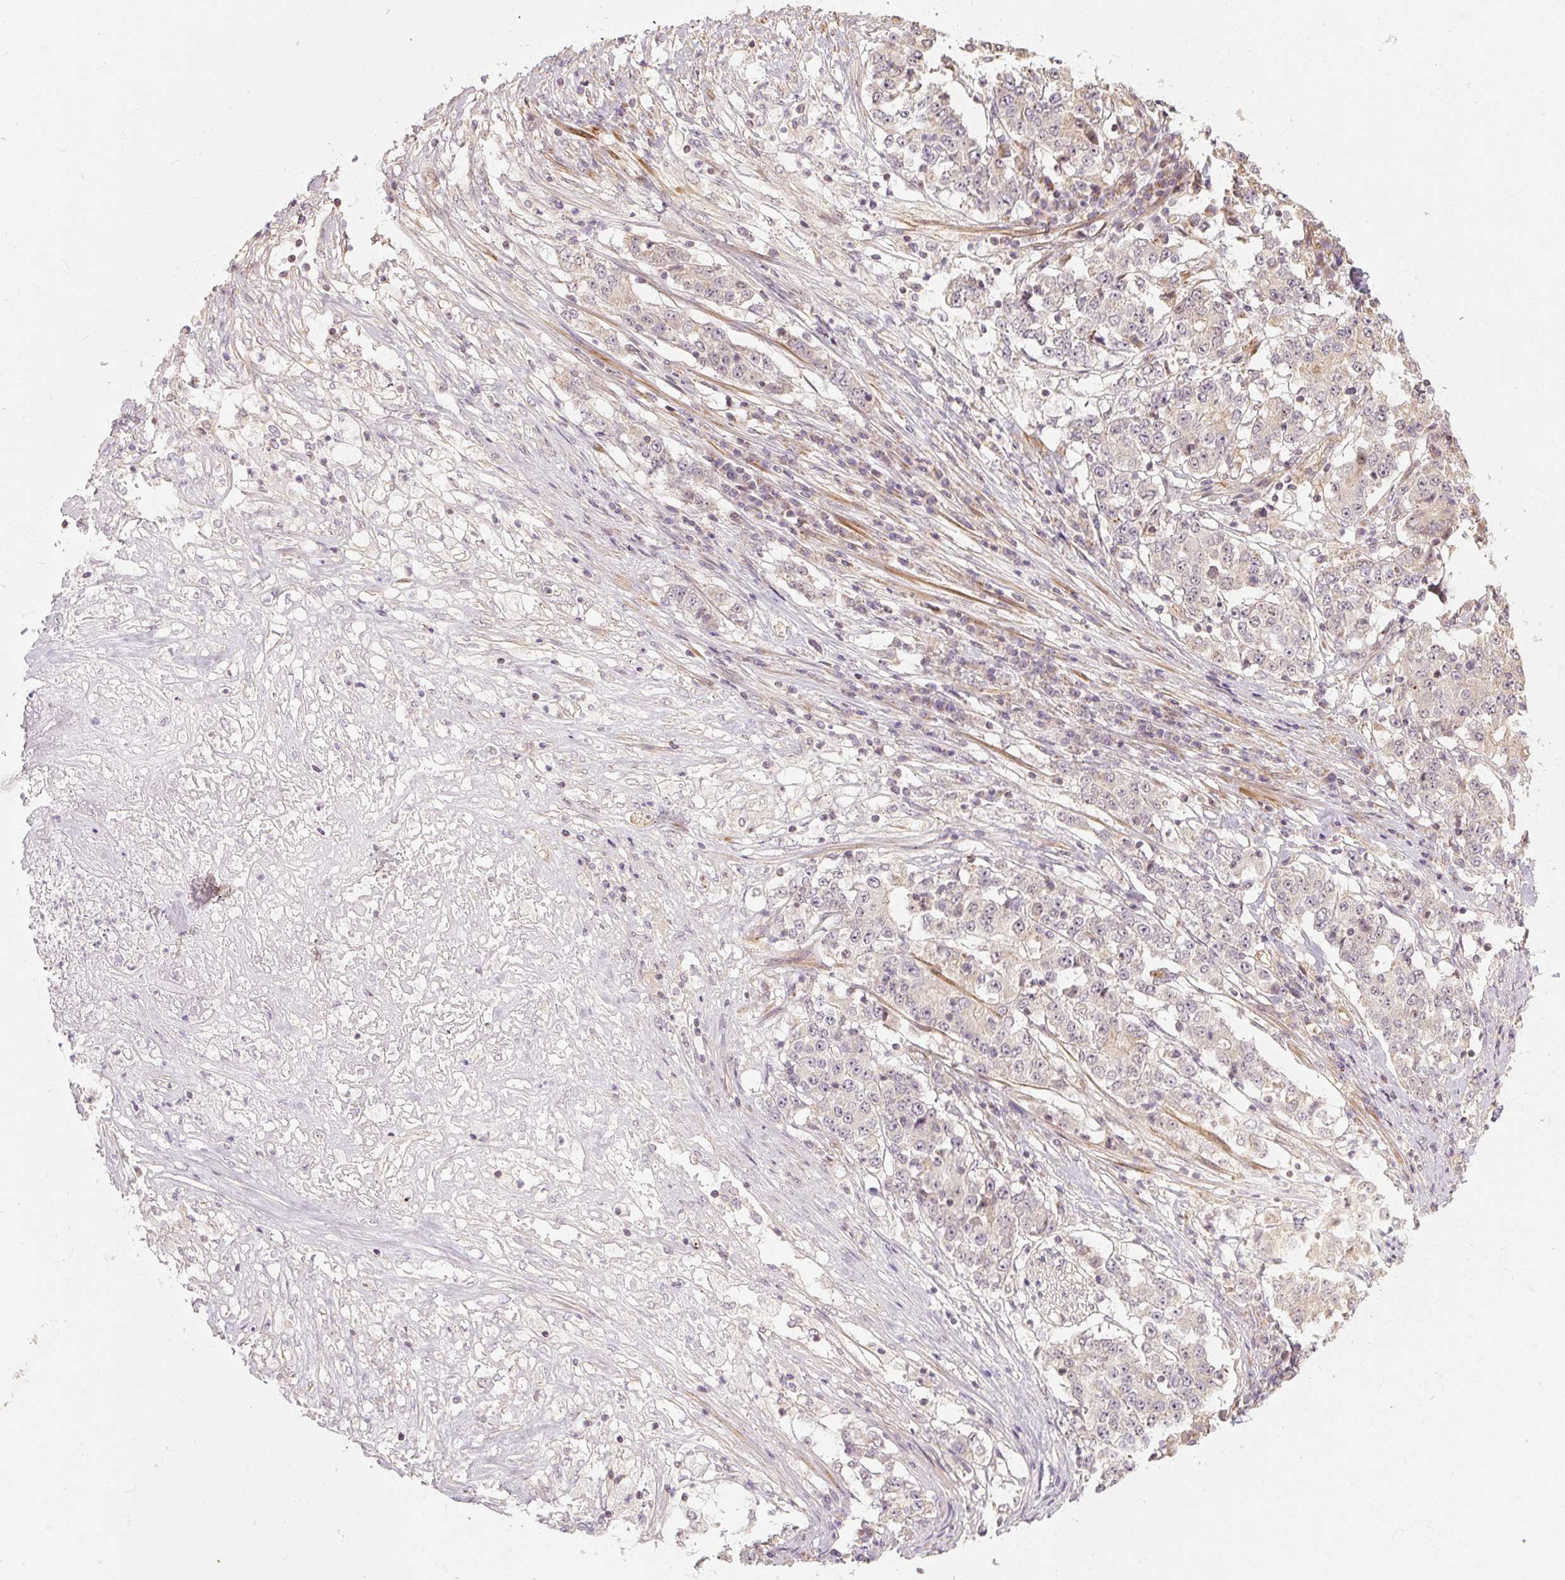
{"staining": {"intensity": "negative", "quantity": "none", "location": "none"}, "tissue": "stomach cancer", "cell_type": "Tumor cells", "image_type": "cancer", "snomed": [{"axis": "morphology", "description": "Adenocarcinoma, NOS"}, {"axis": "topography", "description": "Stomach"}], "caption": "An immunohistochemistry (IHC) micrograph of adenocarcinoma (stomach) is shown. There is no staining in tumor cells of adenocarcinoma (stomach). (DAB immunohistochemistry with hematoxylin counter stain).", "gene": "RB1CC1", "patient": {"sex": "male", "age": 59}}